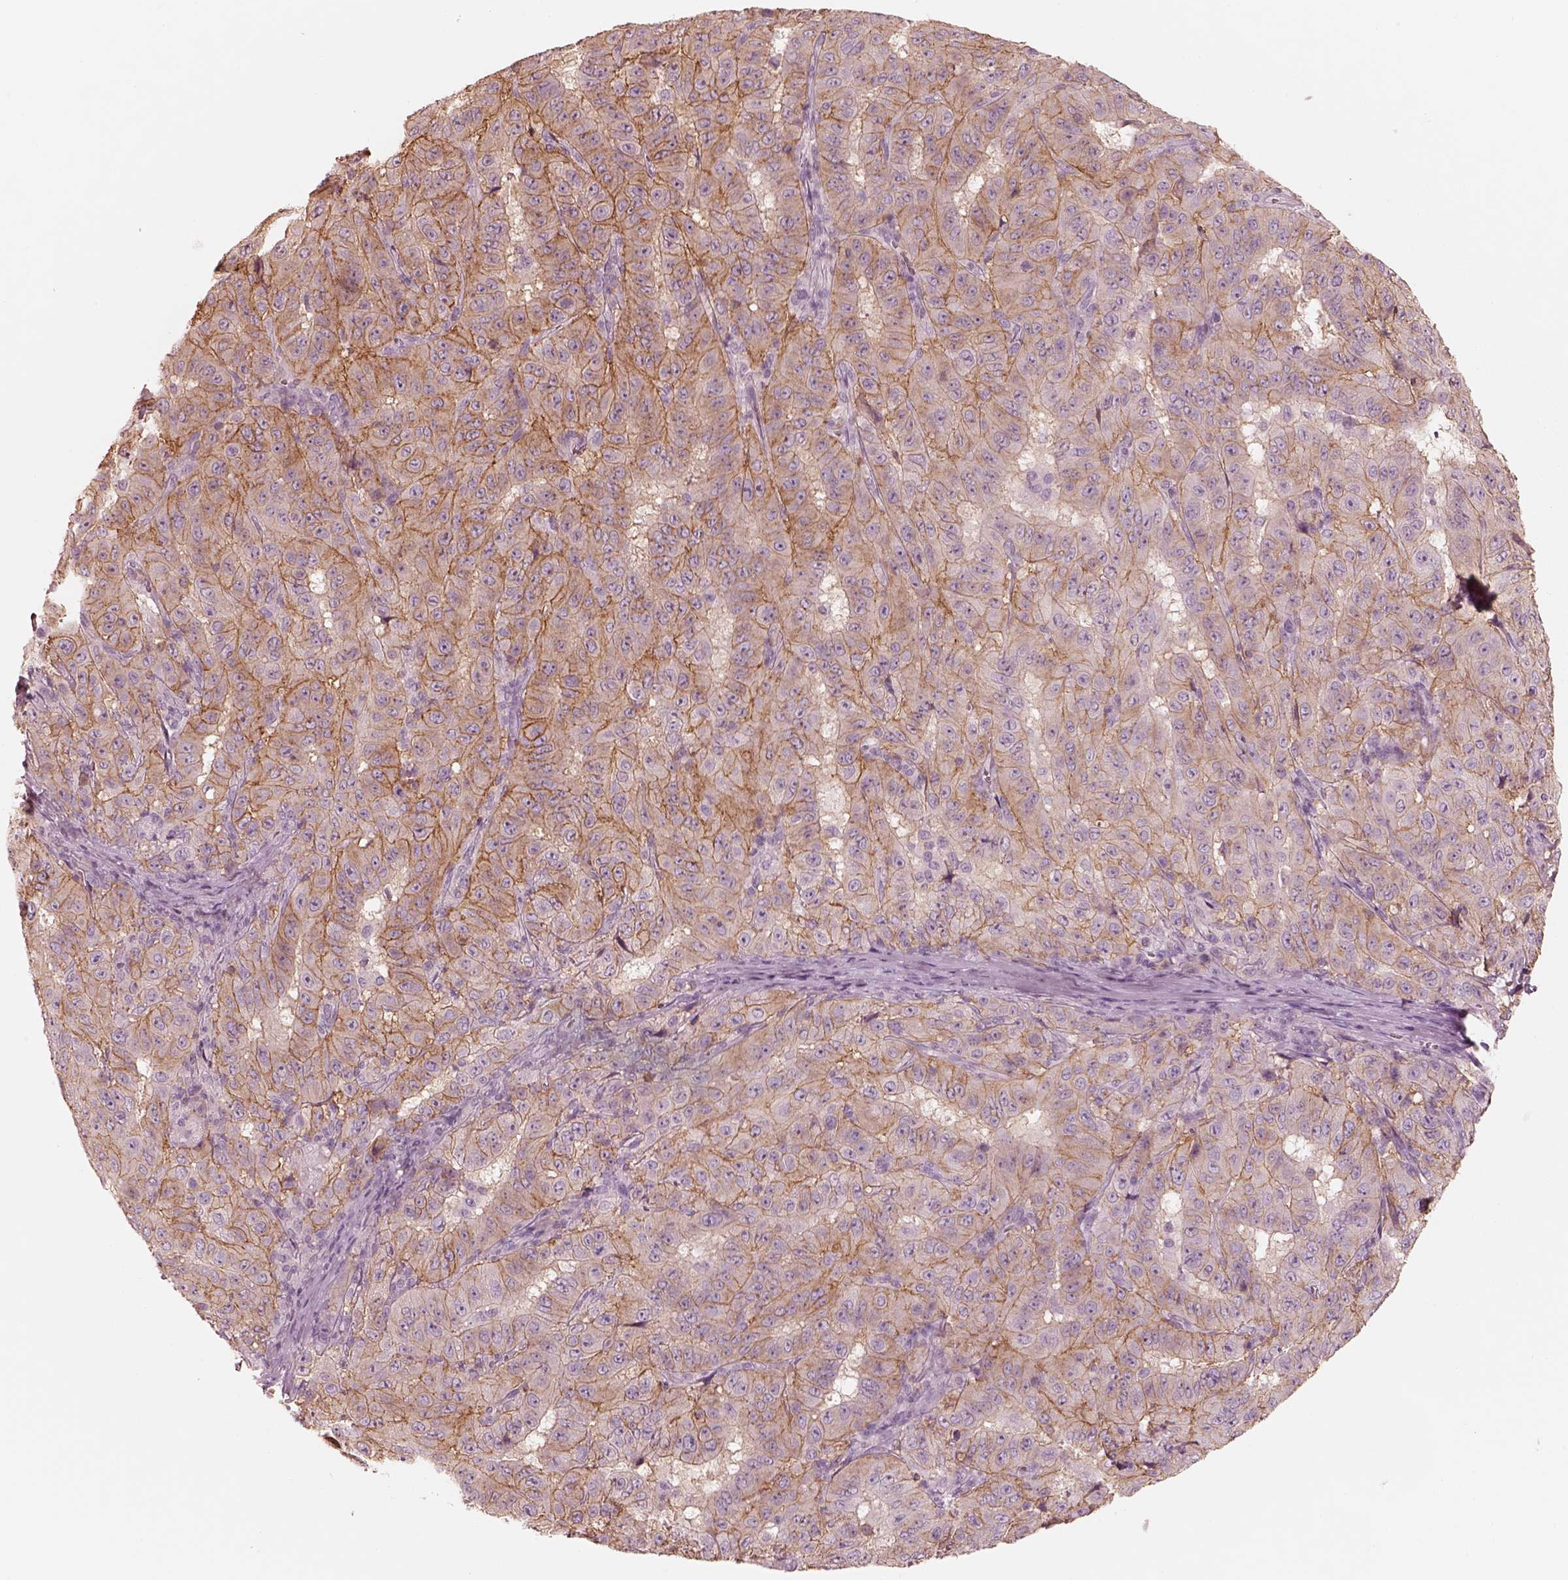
{"staining": {"intensity": "moderate", "quantity": "25%-75%", "location": "cytoplasmic/membranous"}, "tissue": "pancreatic cancer", "cell_type": "Tumor cells", "image_type": "cancer", "snomed": [{"axis": "morphology", "description": "Adenocarcinoma, NOS"}, {"axis": "topography", "description": "Pancreas"}], "caption": "Protein expression analysis of pancreatic adenocarcinoma demonstrates moderate cytoplasmic/membranous expression in about 25%-75% of tumor cells.", "gene": "GPRIN1", "patient": {"sex": "male", "age": 63}}